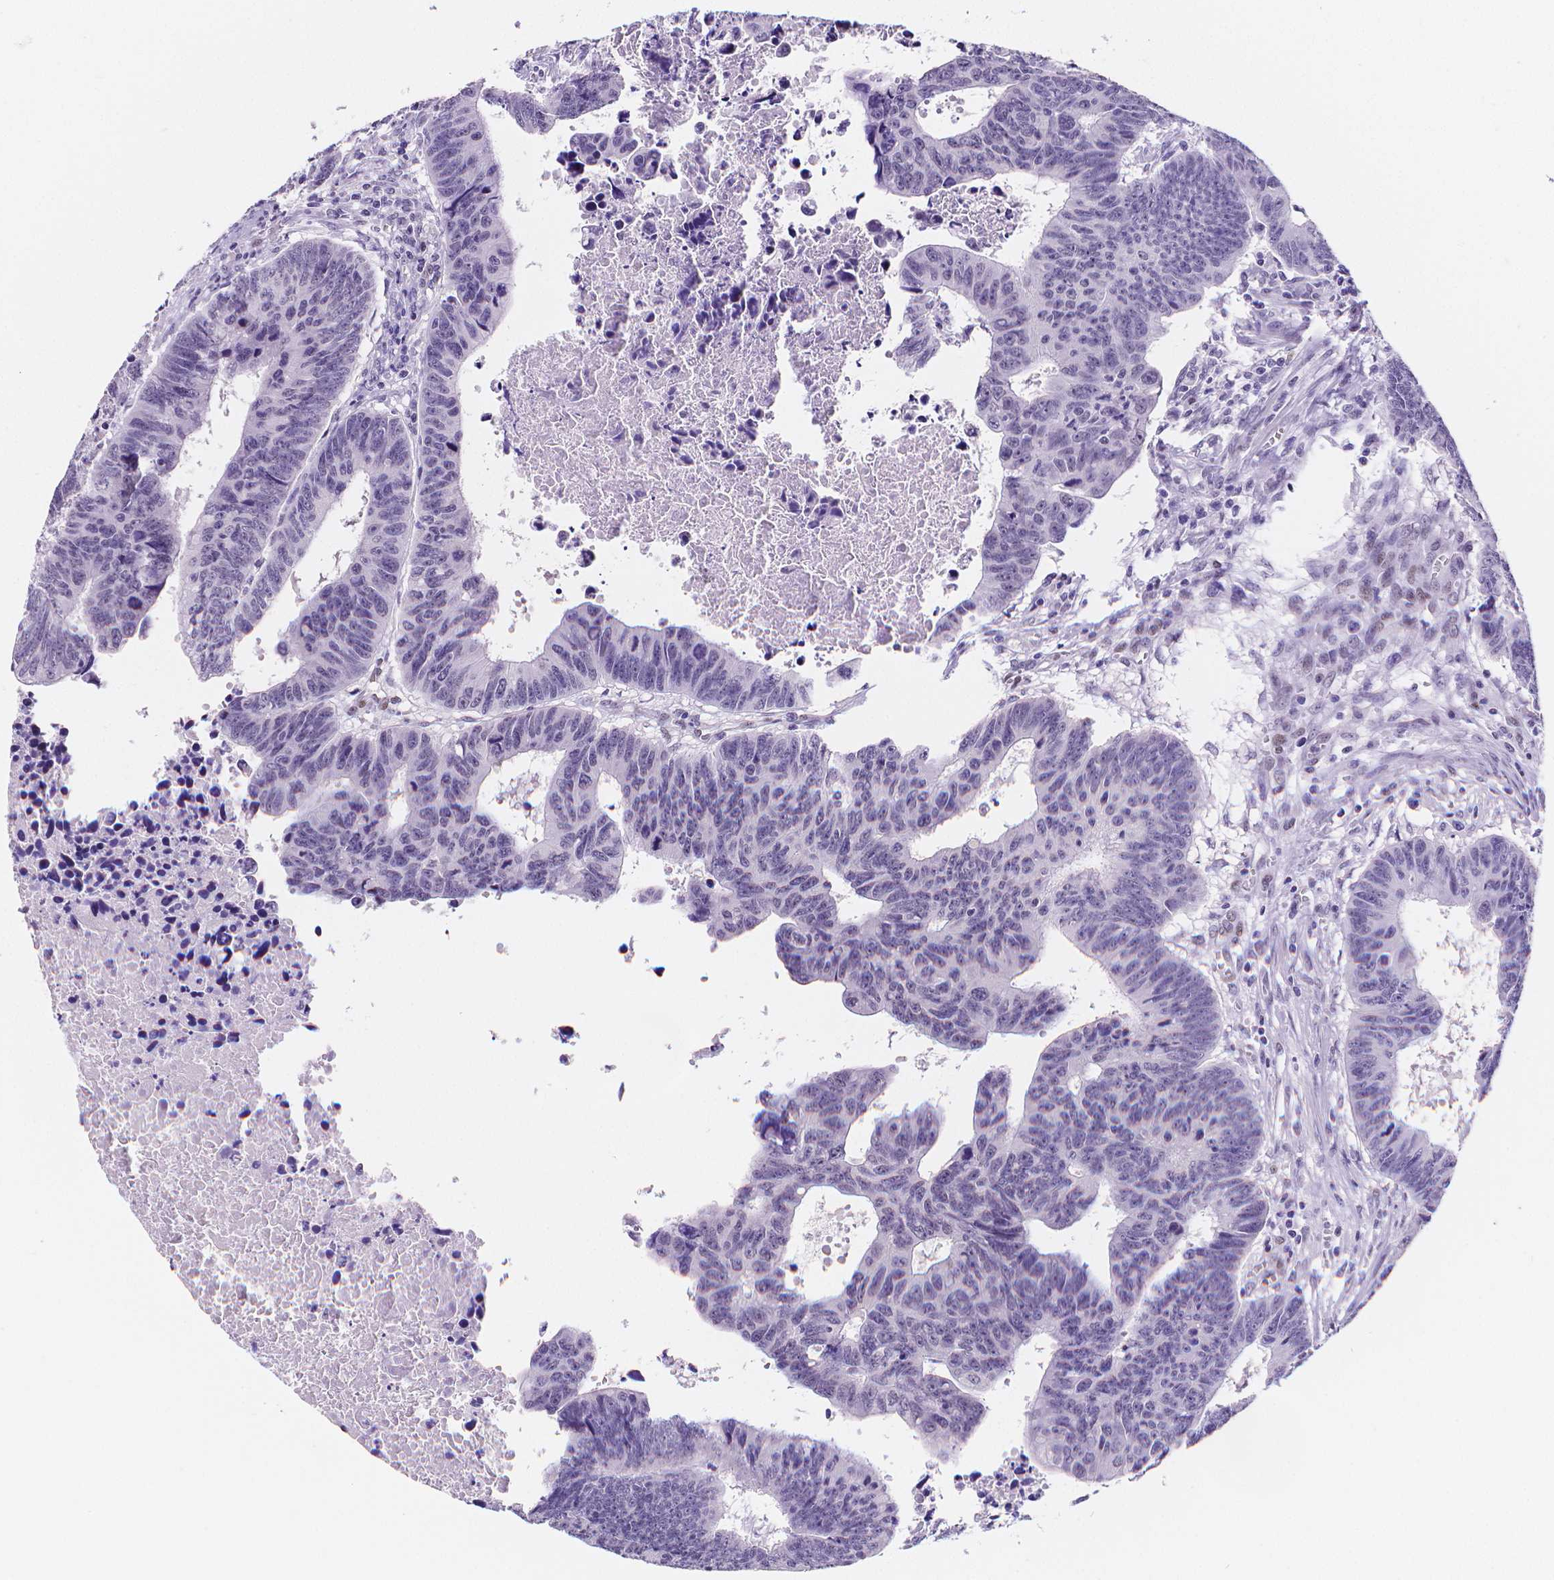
{"staining": {"intensity": "negative", "quantity": "none", "location": "none"}, "tissue": "colorectal cancer", "cell_type": "Tumor cells", "image_type": "cancer", "snomed": [{"axis": "morphology", "description": "Adenocarcinoma, NOS"}, {"axis": "topography", "description": "Rectum"}], "caption": "A photomicrograph of human colorectal cancer (adenocarcinoma) is negative for staining in tumor cells. (Immunohistochemistry (ihc), brightfield microscopy, high magnification).", "gene": "MEF2C", "patient": {"sex": "female", "age": 85}}